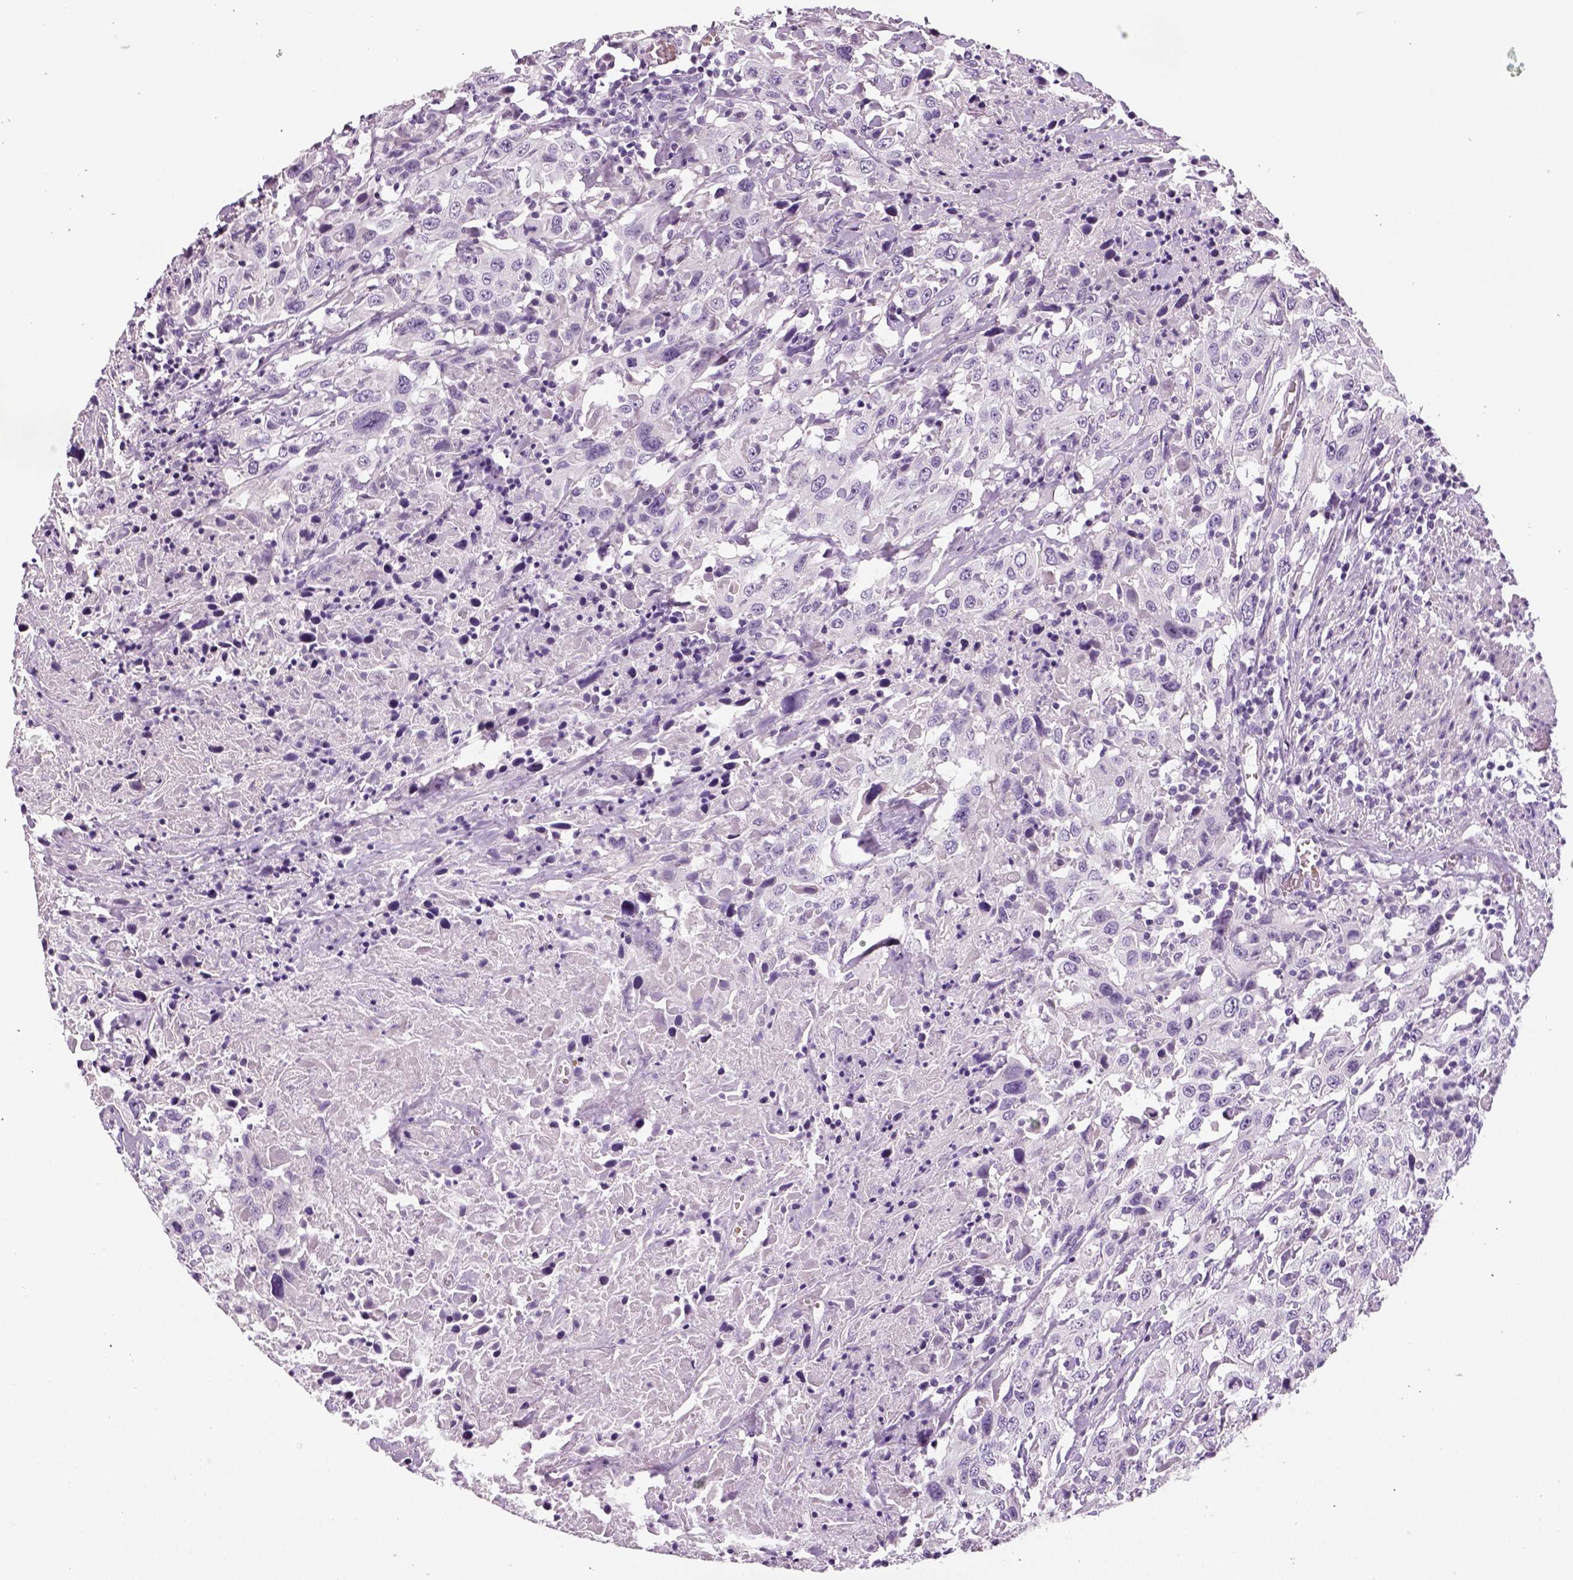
{"staining": {"intensity": "negative", "quantity": "none", "location": "none"}, "tissue": "urothelial cancer", "cell_type": "Tumor cells", "image_type": "cancer", "snomed": [{"axis": "morphology", "description": "Urothelial carcinoma, High grade"}, {"axis": "topography", "description": "Urinary bladder"}], "caption": "This is an immunohistochemistry image of human high-grade urothelial carcinoma. There is no expression in tumor cells.", "gene": "TSPAN7", "patient": {"sex": "male", "age": 61}}